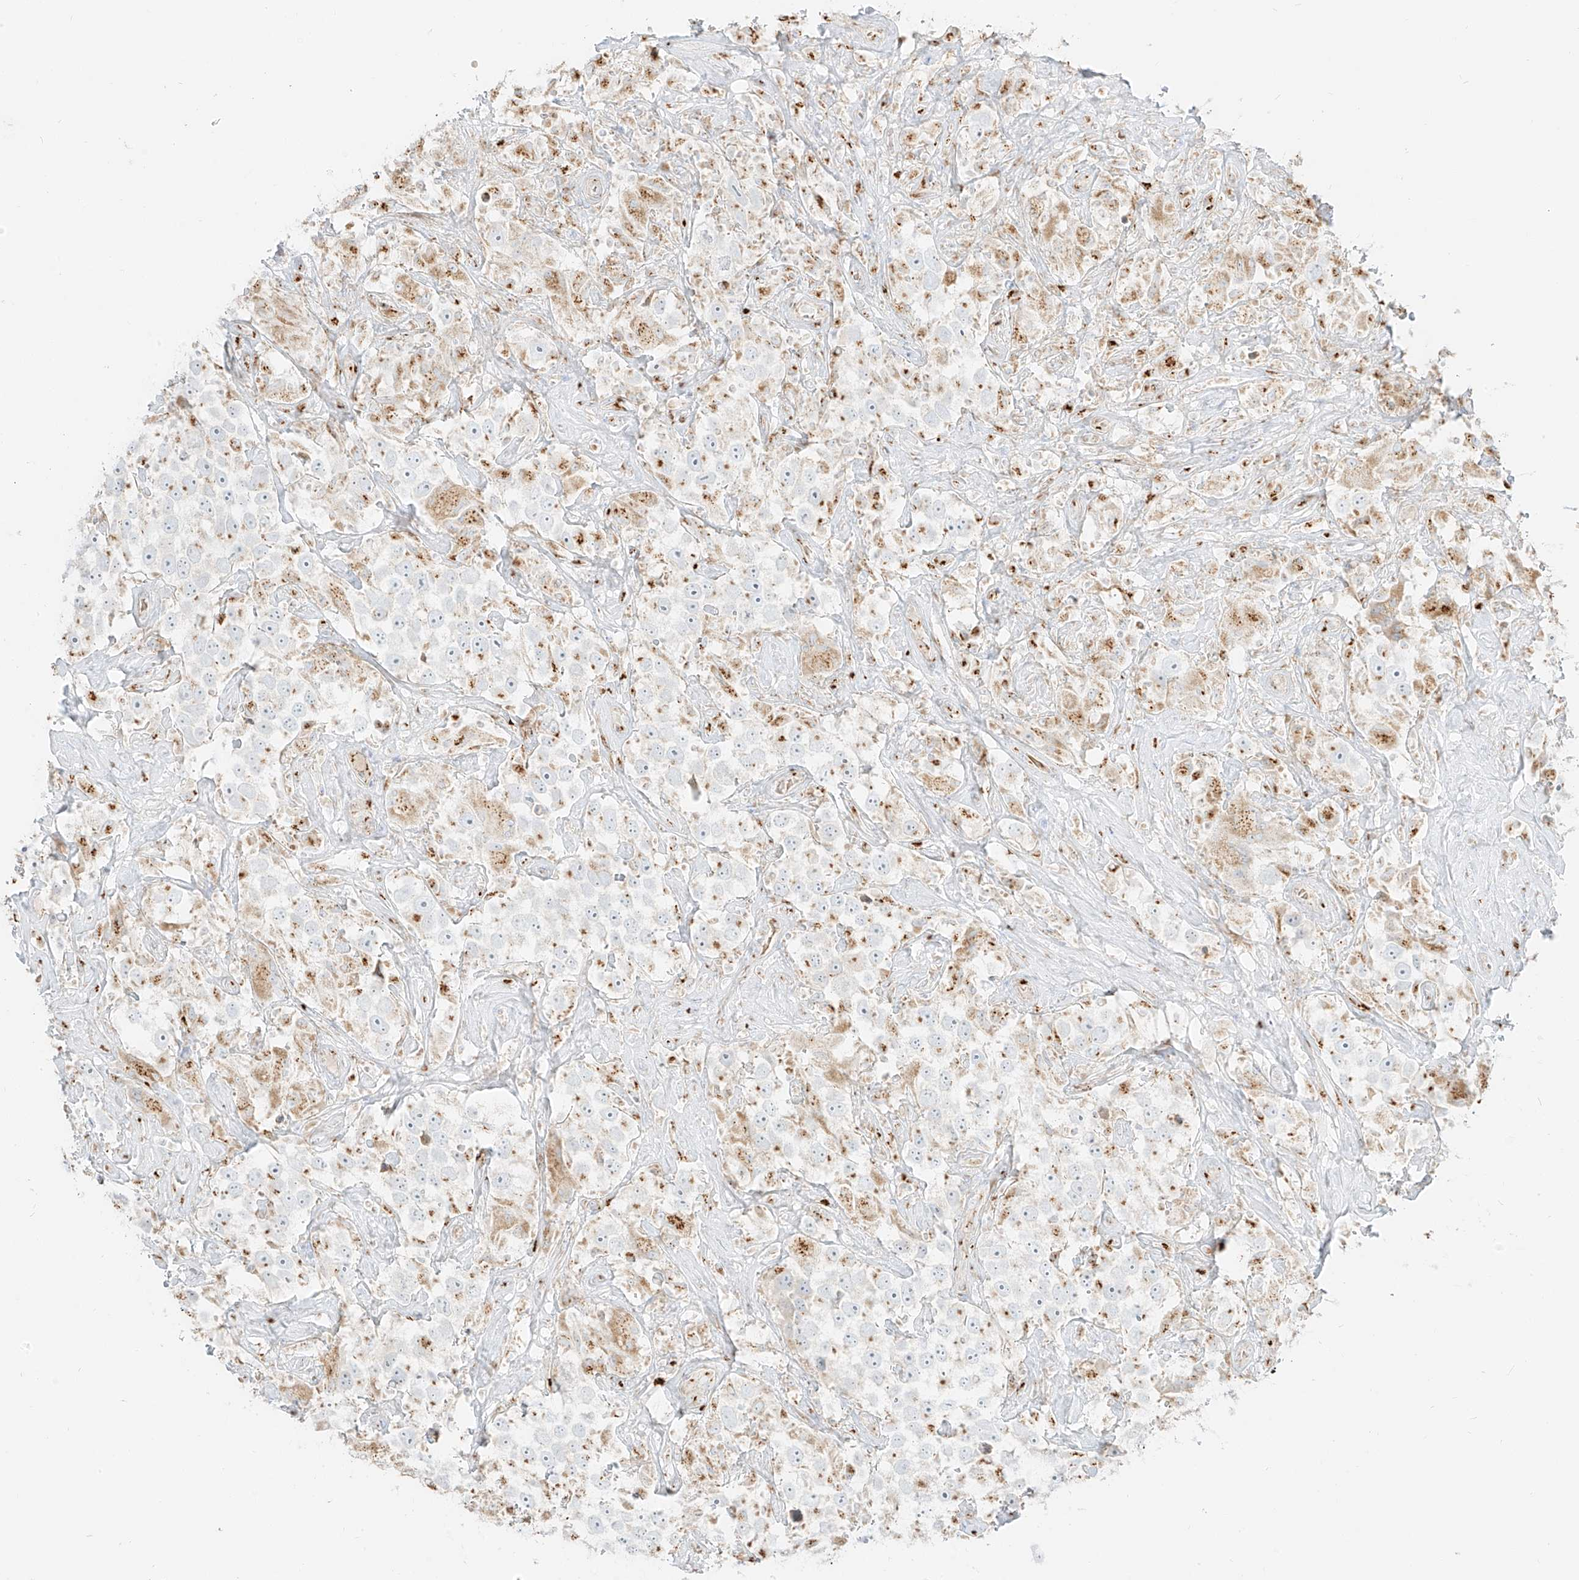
{"staining": {"intensity": "weak", "quantity": "25%-75%", "location": "cytoplasmic/membranous"}, "tissue": "testis cancer", "cell_type": "Tumor cells", "image_type": "cancer", "snomed": [{"axis": "morphology", "description": "Seminoma, NOS"}, {"axis": "topography", "description": "Testis"}], "caption": "This micrograph demonstrates immunohistochemistry (IHC) staining of human testis seminoma, with low weak cytoplasmic/membranous staining in about 25%-75% of tumor cells.", "gene": "TMEM87B", "patient": {"sex": "male", "age": 49}}